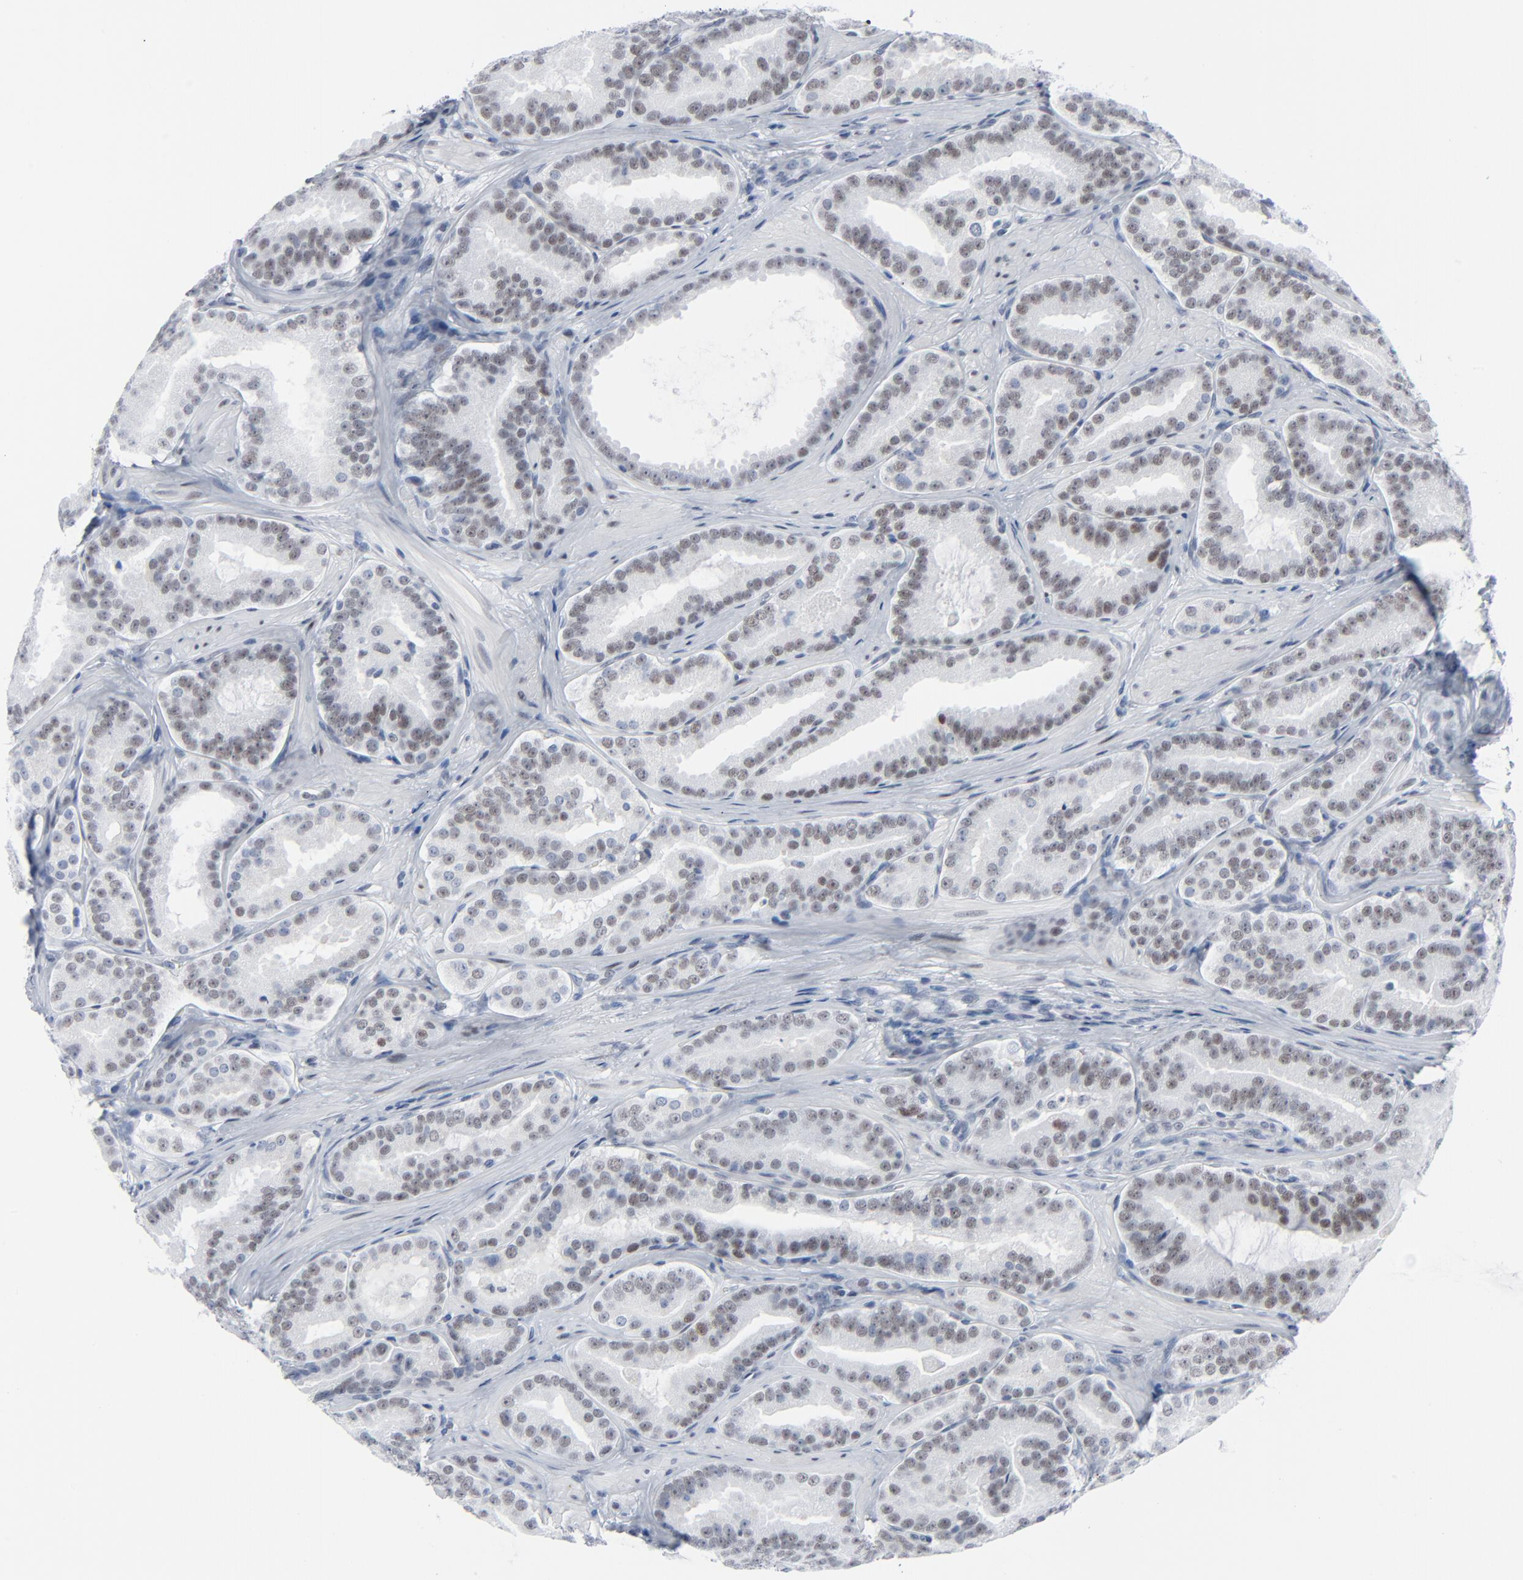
{"staining": {"intensity": "weak", "quantity": ">75%", "location": "nuclear"}, "tissue": "prostate cancer", "cell_type": "Tumor cells", "image_type": "cancer", "snomed": [{"axis": "morphology", "description": "Adenocarcinoma, Low grade"}, {"axis": "topography", "description": "Prostate"}], "caption": "A histopathology image of human prostate cancer stained for a protein shows weak nuclear brown staining in tumor cells. The staining was performed using DAB (3,3'-diaminobenzidine), with brown indicating positive protein expression. Nuclei are stained blue with hematoxylin.", "gene": "SIRT1", "patient": {"sex": "male", "age": 59}}